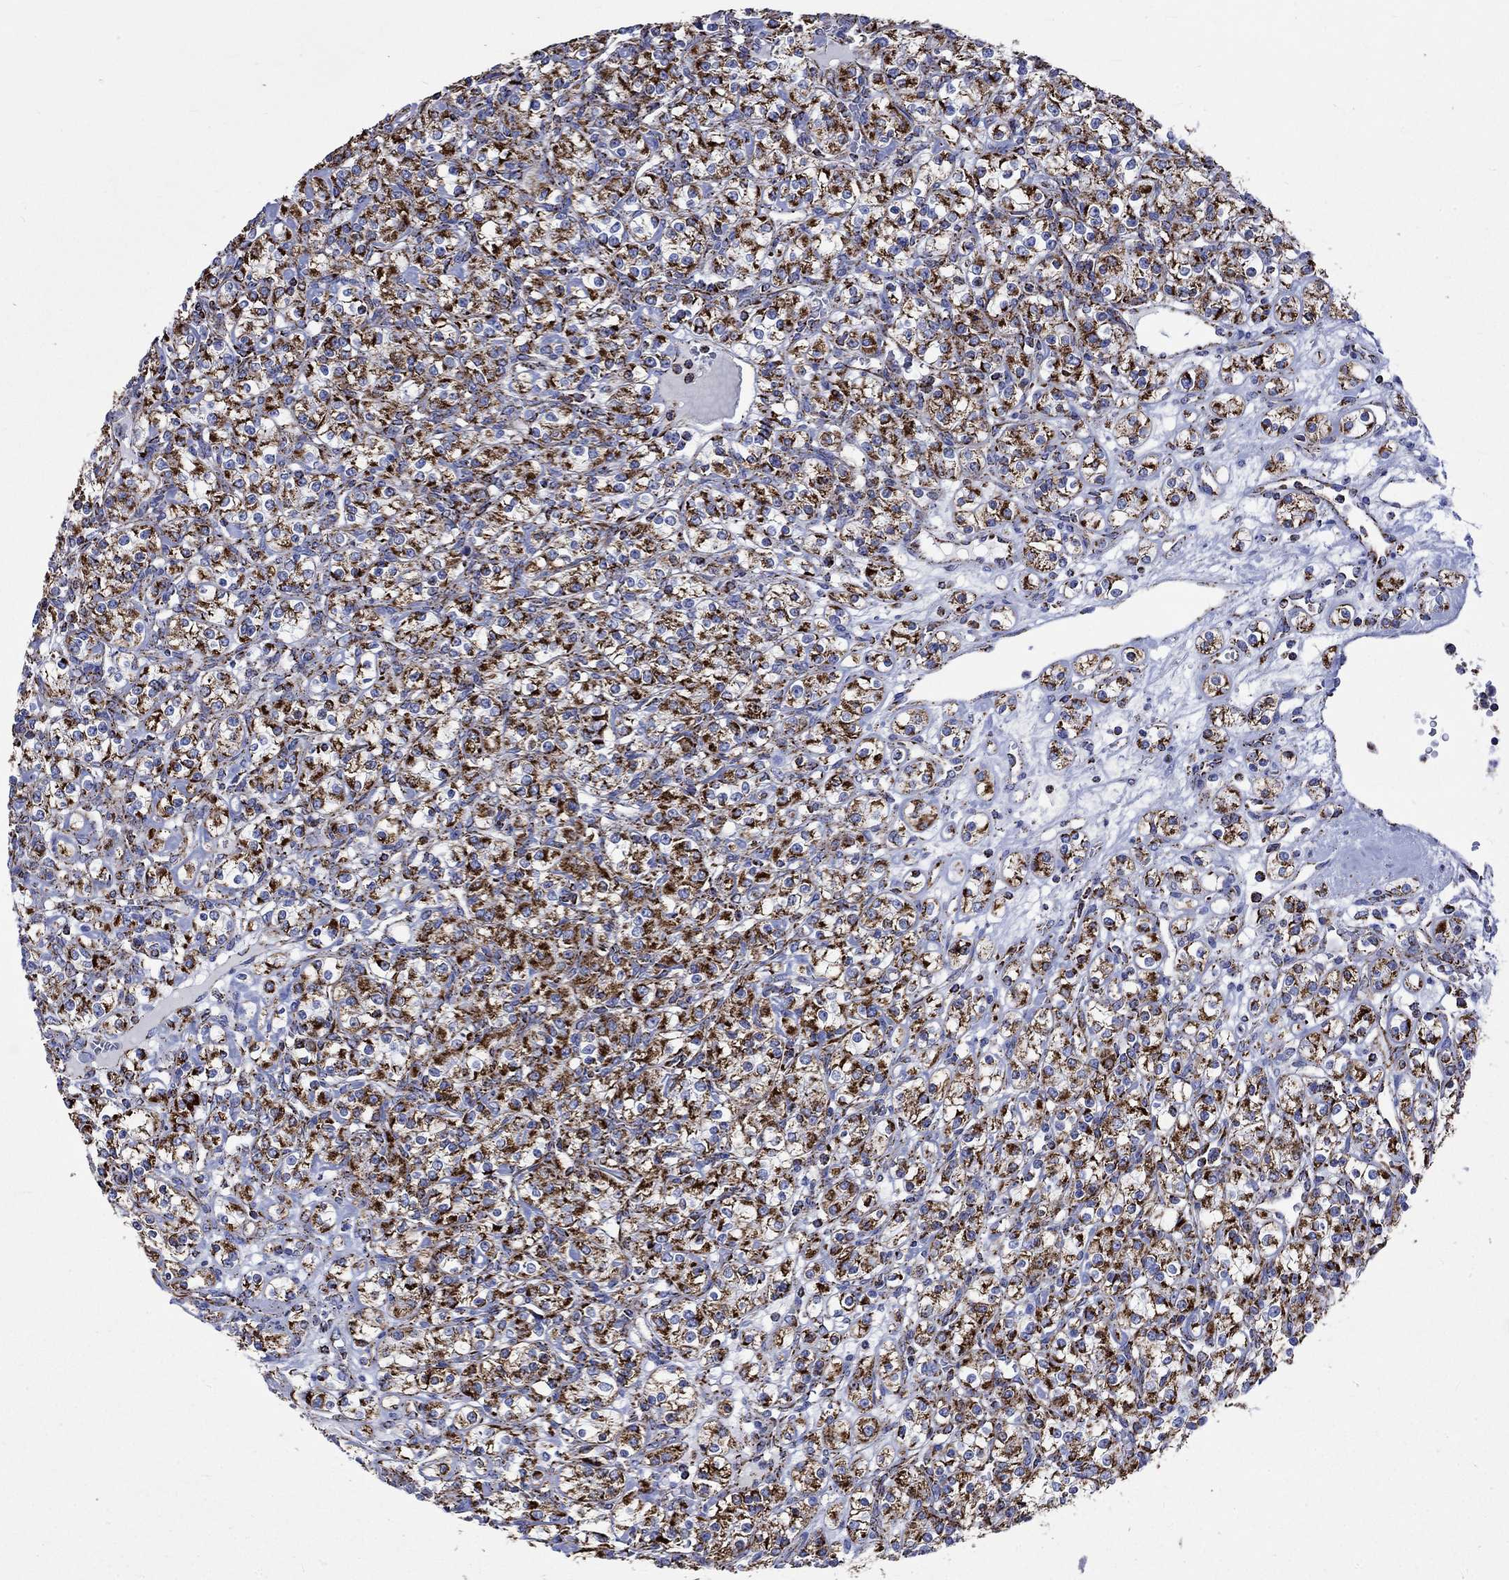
{"staining": {"intensity": "strong", "quantity": ">75%", "location": "cytoplasmic/membranous"}, "tissue": "renal cancer", "cell_type": "Tumor cells", "image_type": "cancer", "snomed": [{"axis": "morphology", "description": "Adenocarcinoma, NOS"}, {"axis": "topography", "description": "Kidney"}], "caption": "About >75% of tumor cells in human adenocarcinoma (renal) reveal strong cytoplasmic/membranous protein positivity as visualized by brown immunohistochemical staining.", "gene": "RCE1", "patient": {"sex": "male", "age": 77}}